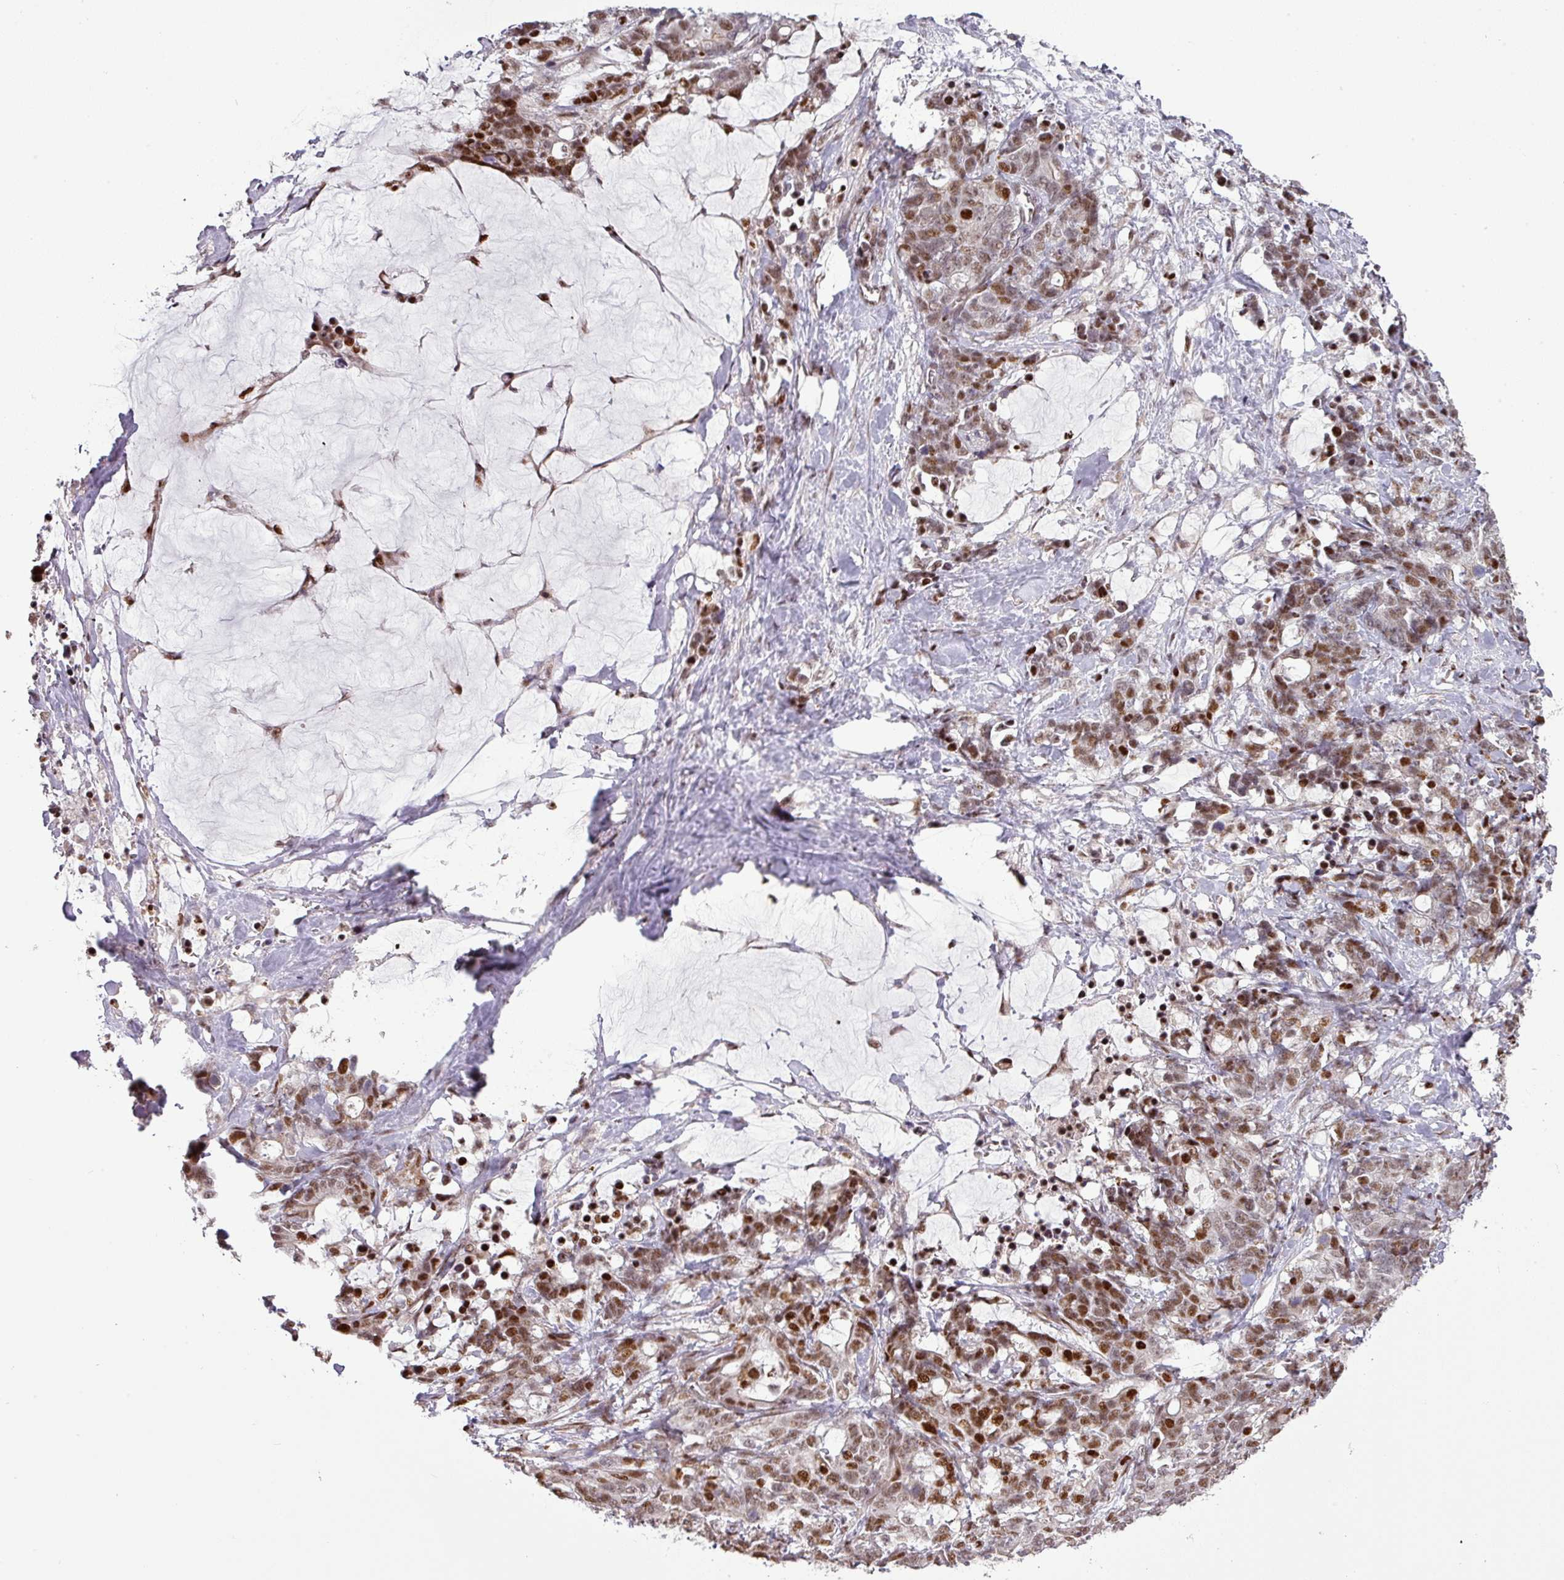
{"staining": {"intensity": "moderate", "quantity": ">75%", "location": "nuclear"}, "tissue": "stomach cancer", "cell_type": "Tumor cells", "image_type": "cancer", "snomed": [{"axis": "morphology", "description": "Normal tissue, NOS"}, {"axis": "morphology", "description": "Adenocarcinoma, NOS"}, {"axis": "topography", "description": "Stomach"}], "caption": "Immunohistochemical staining of stomach cancer reveals moderate nuclear protein expression in about >75% of tumor cells. The staining was performed using DAB to visualize the protein expression in brown, while the nuclei were stained in blue with hematoxylin (Magnification: 20x).", "gene": "MYSM1", "patient": {"sex": "female", "age": 64}}